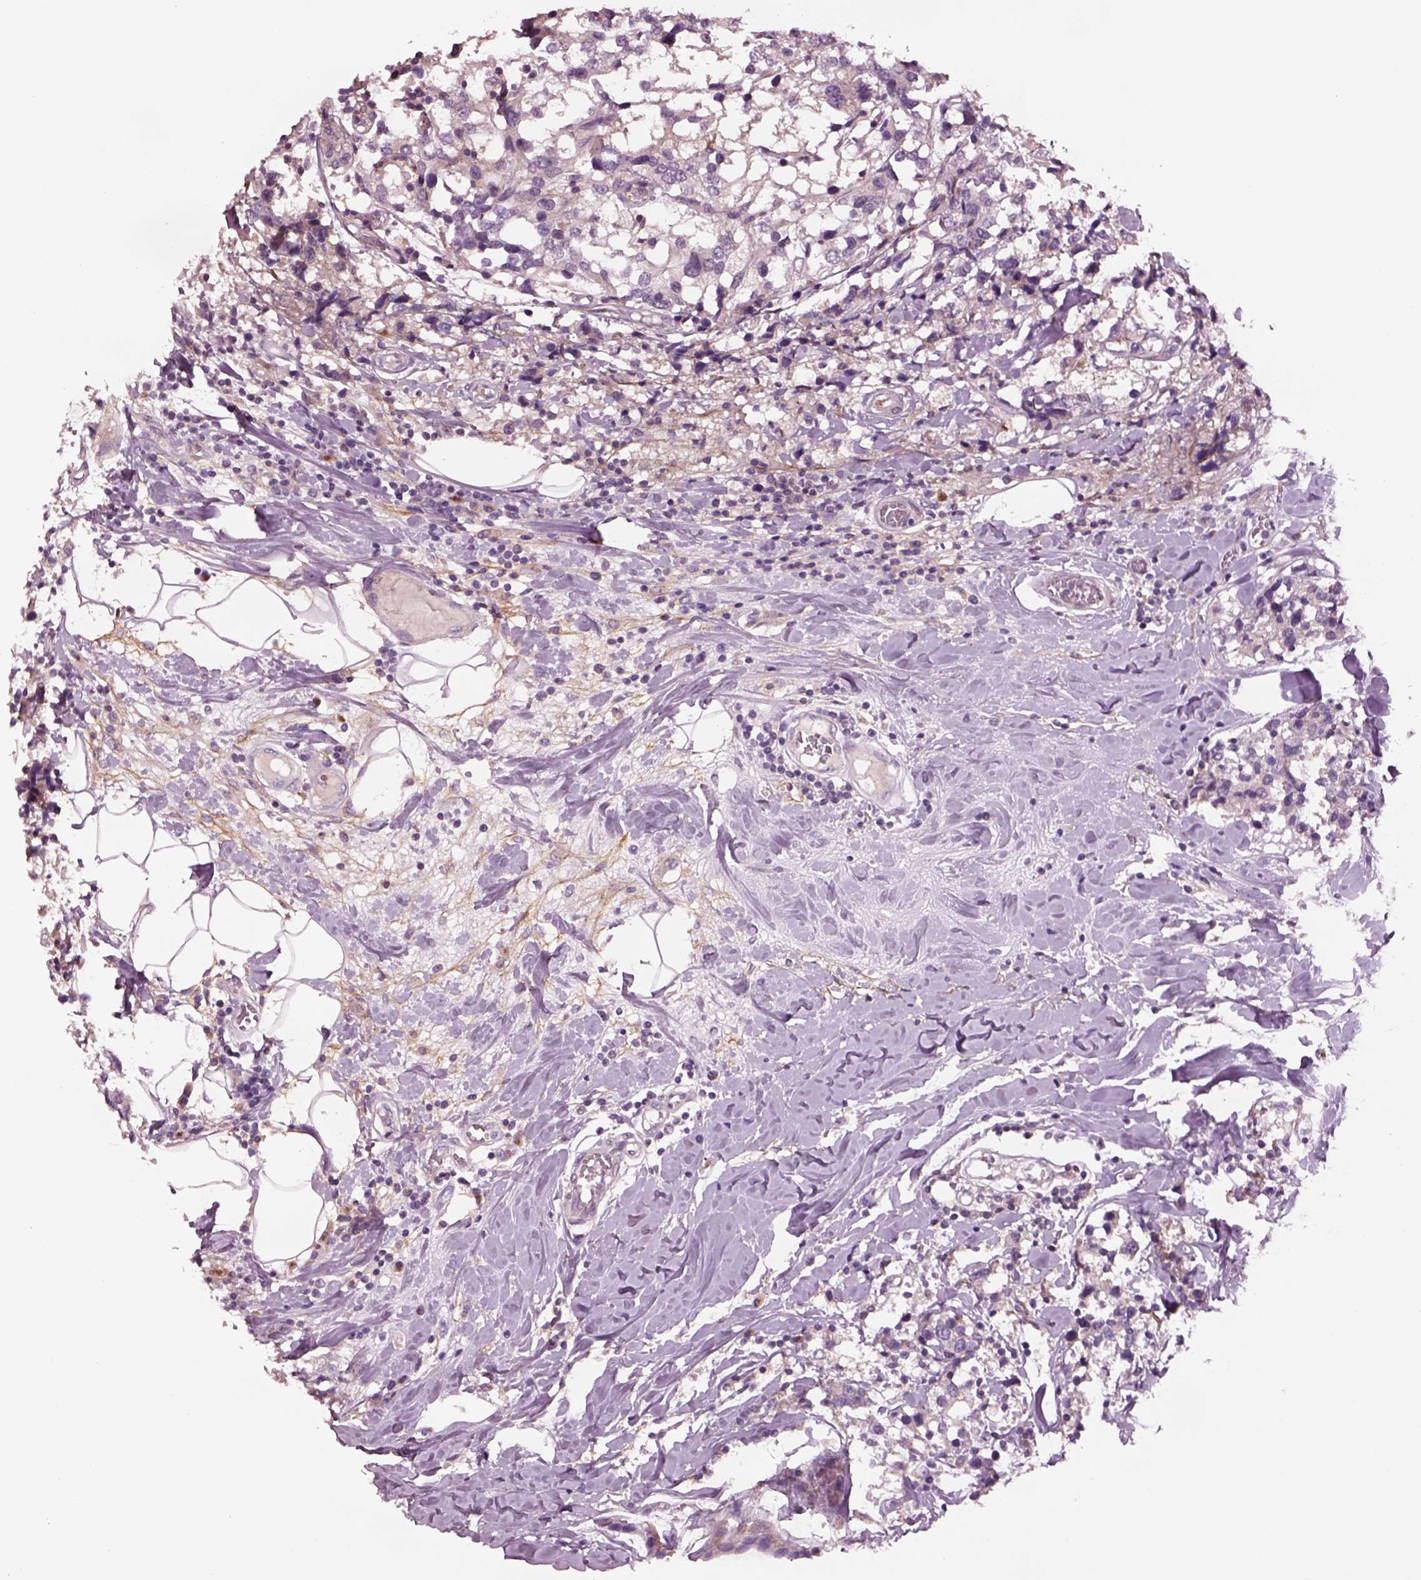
{"staining": {"intensity": "negative", "quantity": "none", "location": "none"}, "tissue": "breast cancer", "cell_type": "Tumor cells", "image_type": "cancer", "snomed": [{"axis": "morphology", "description": "Lobular carcinoma"}, {"axis": "topography", "description": "Breast"}], "caption": "Protein analysis of breast cancer (lobular carcinoma) displays no significant positivity in tumor cells.", "gene": "SEC23A", "patient": {"sex": "female", "age": 59}}